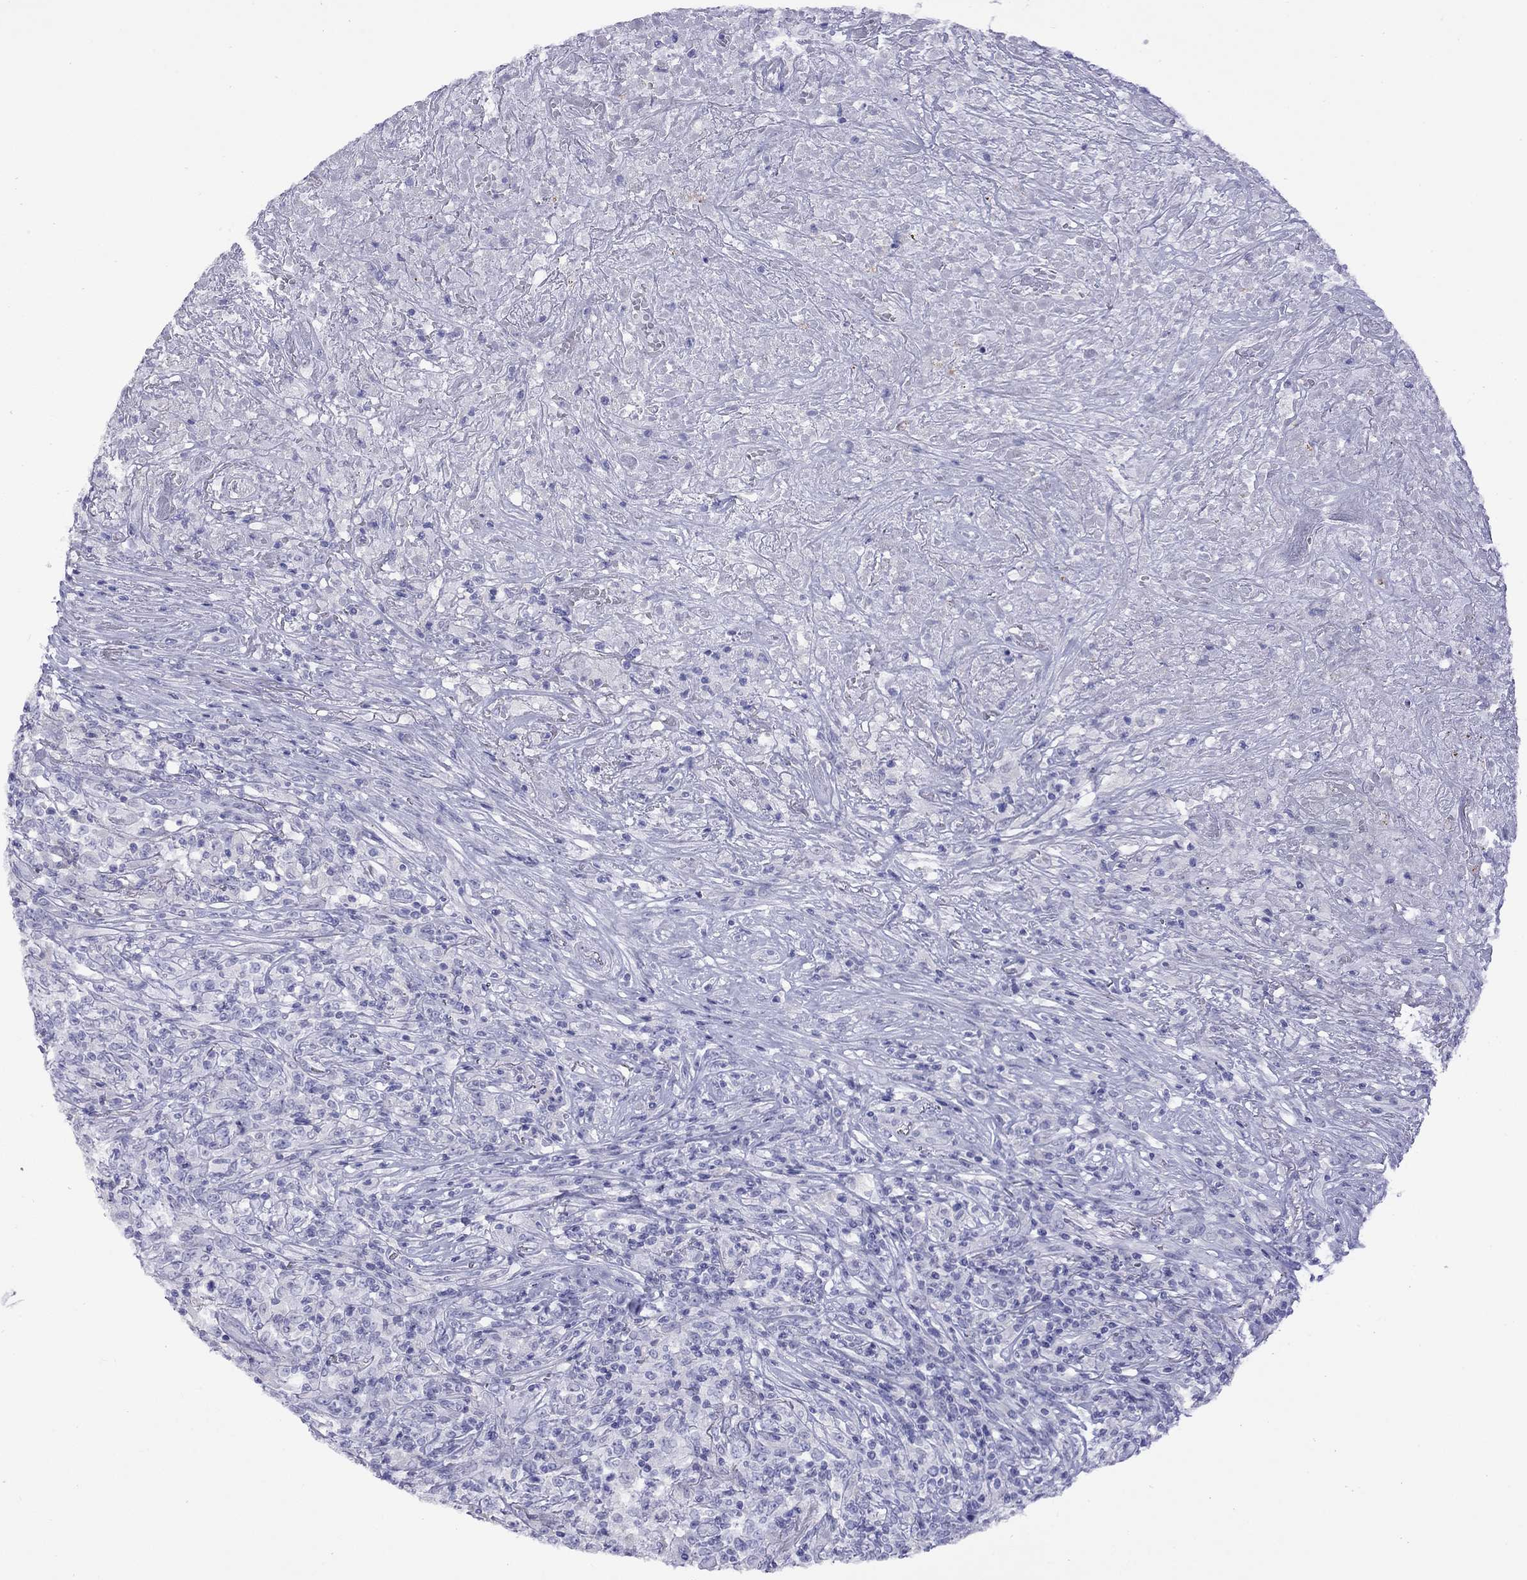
{"staining": {"intensity": "negative", "quantity": "none", "location": "none"}, "tissue": "lymphoma", "cell_type": "Tumor cells", "image_type": "cancer", "snomed": [{"axis": "morphology", "description": "Malignant lymphoma, non-Hodgkin's type, High grade"}, {"axis": "topography", "description": "Lung"}], "caption": "There is no significant positivity in tumor cells of high-grade malignant lymphoma, non-Hodgkin's type. (DAB immunohistochemistry, high magnification).", "gene": "SLC30A8", "patient": {"sex": "male", "age": 79}}